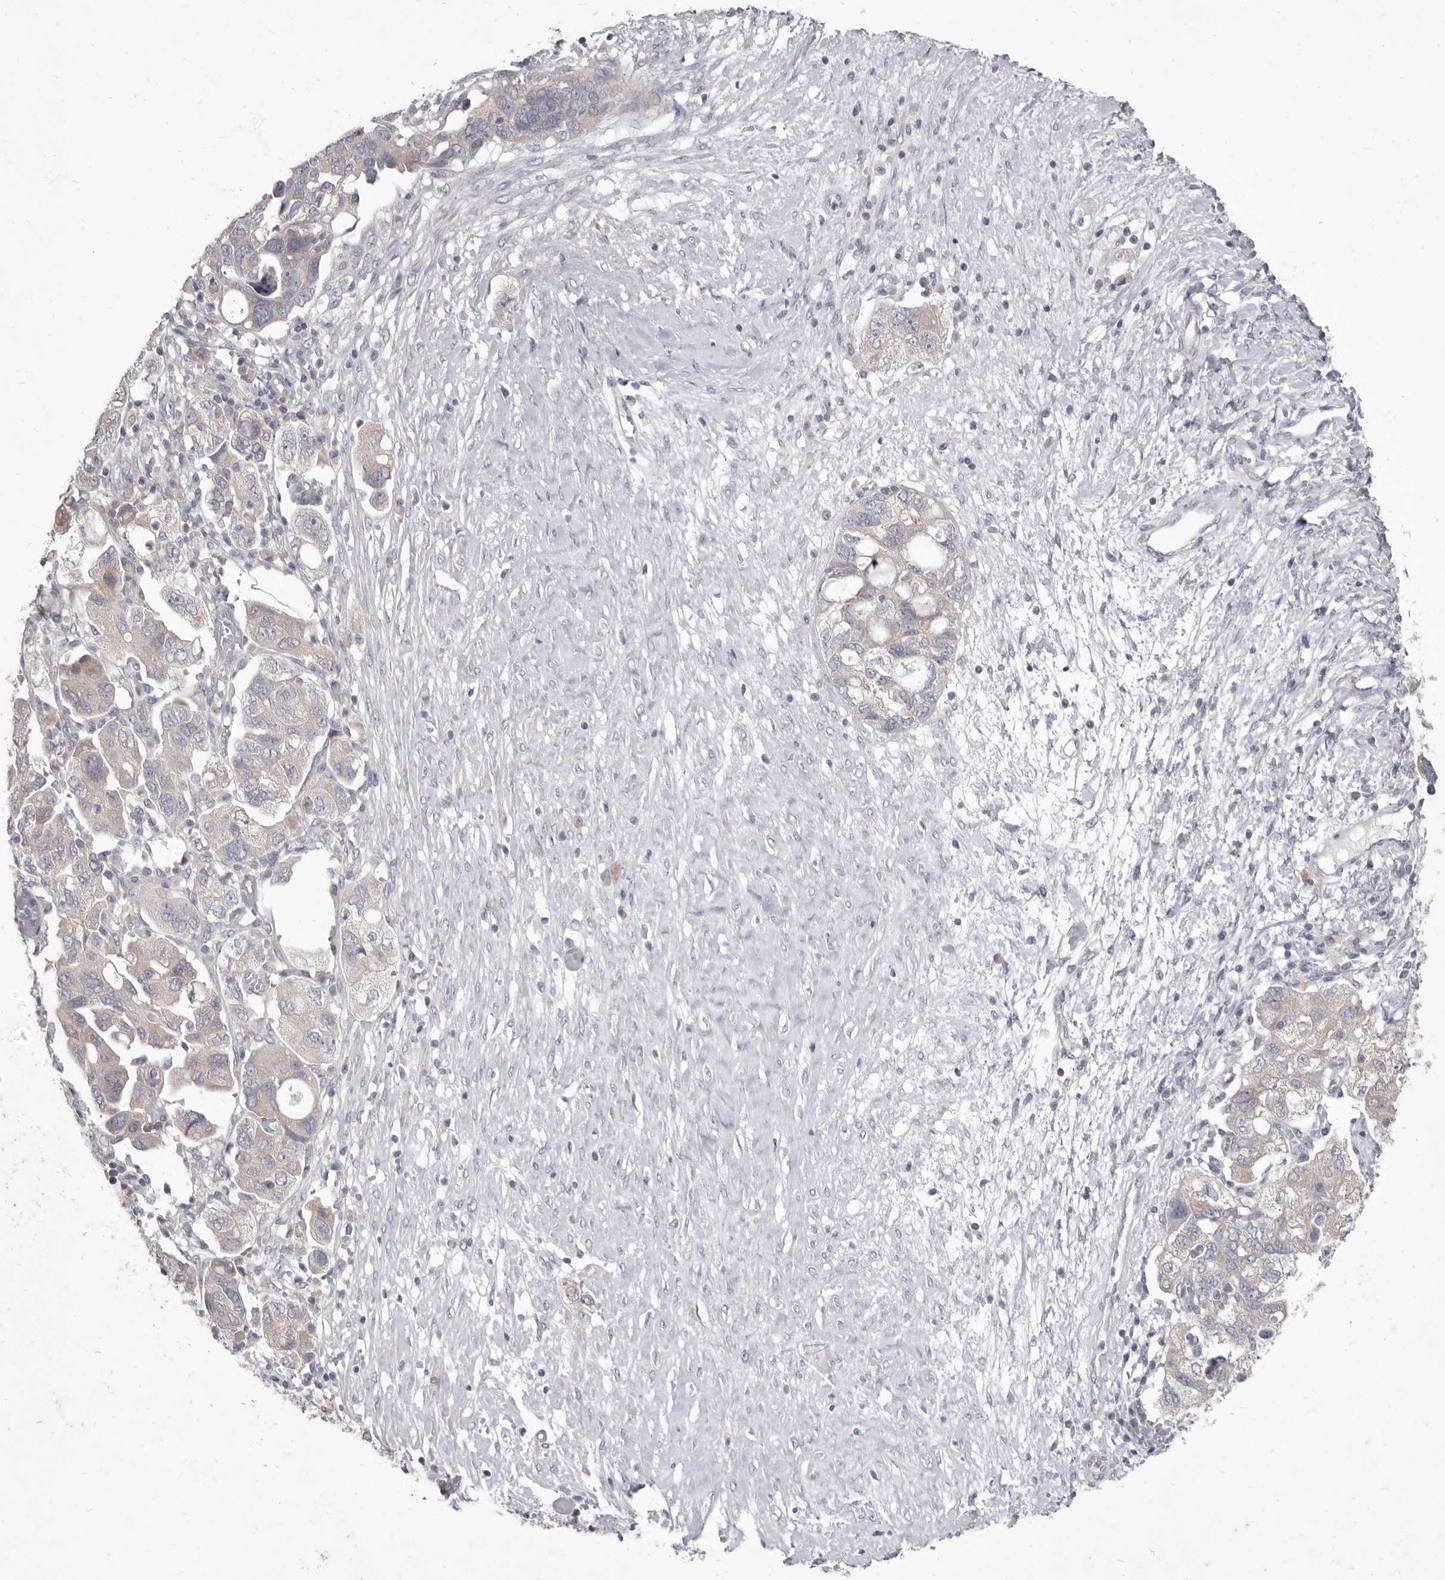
{"staining": {"intensity": "negative", "quantity": "none", "location": "none"}, "tissue": "ovarian cancer", "cell_type": "Tumor cells", "image_type": "cancer", "snomed": [{"axis": "morphology", "description": "Carcinoma, NOS"}, {"axis": "morphology", "description": "Cystadenocarcinoma, serous, NOS"}, {"axis": "topography", "description": "Ovary"}], "caption": "A photomicrograph of human ovarian serous cystadenocarcinoma is negative for staining in tumor cells. Nuclei are stained in blue.", "gene": "GSK3B", "patient": {"sex": "female", "age": 69}}